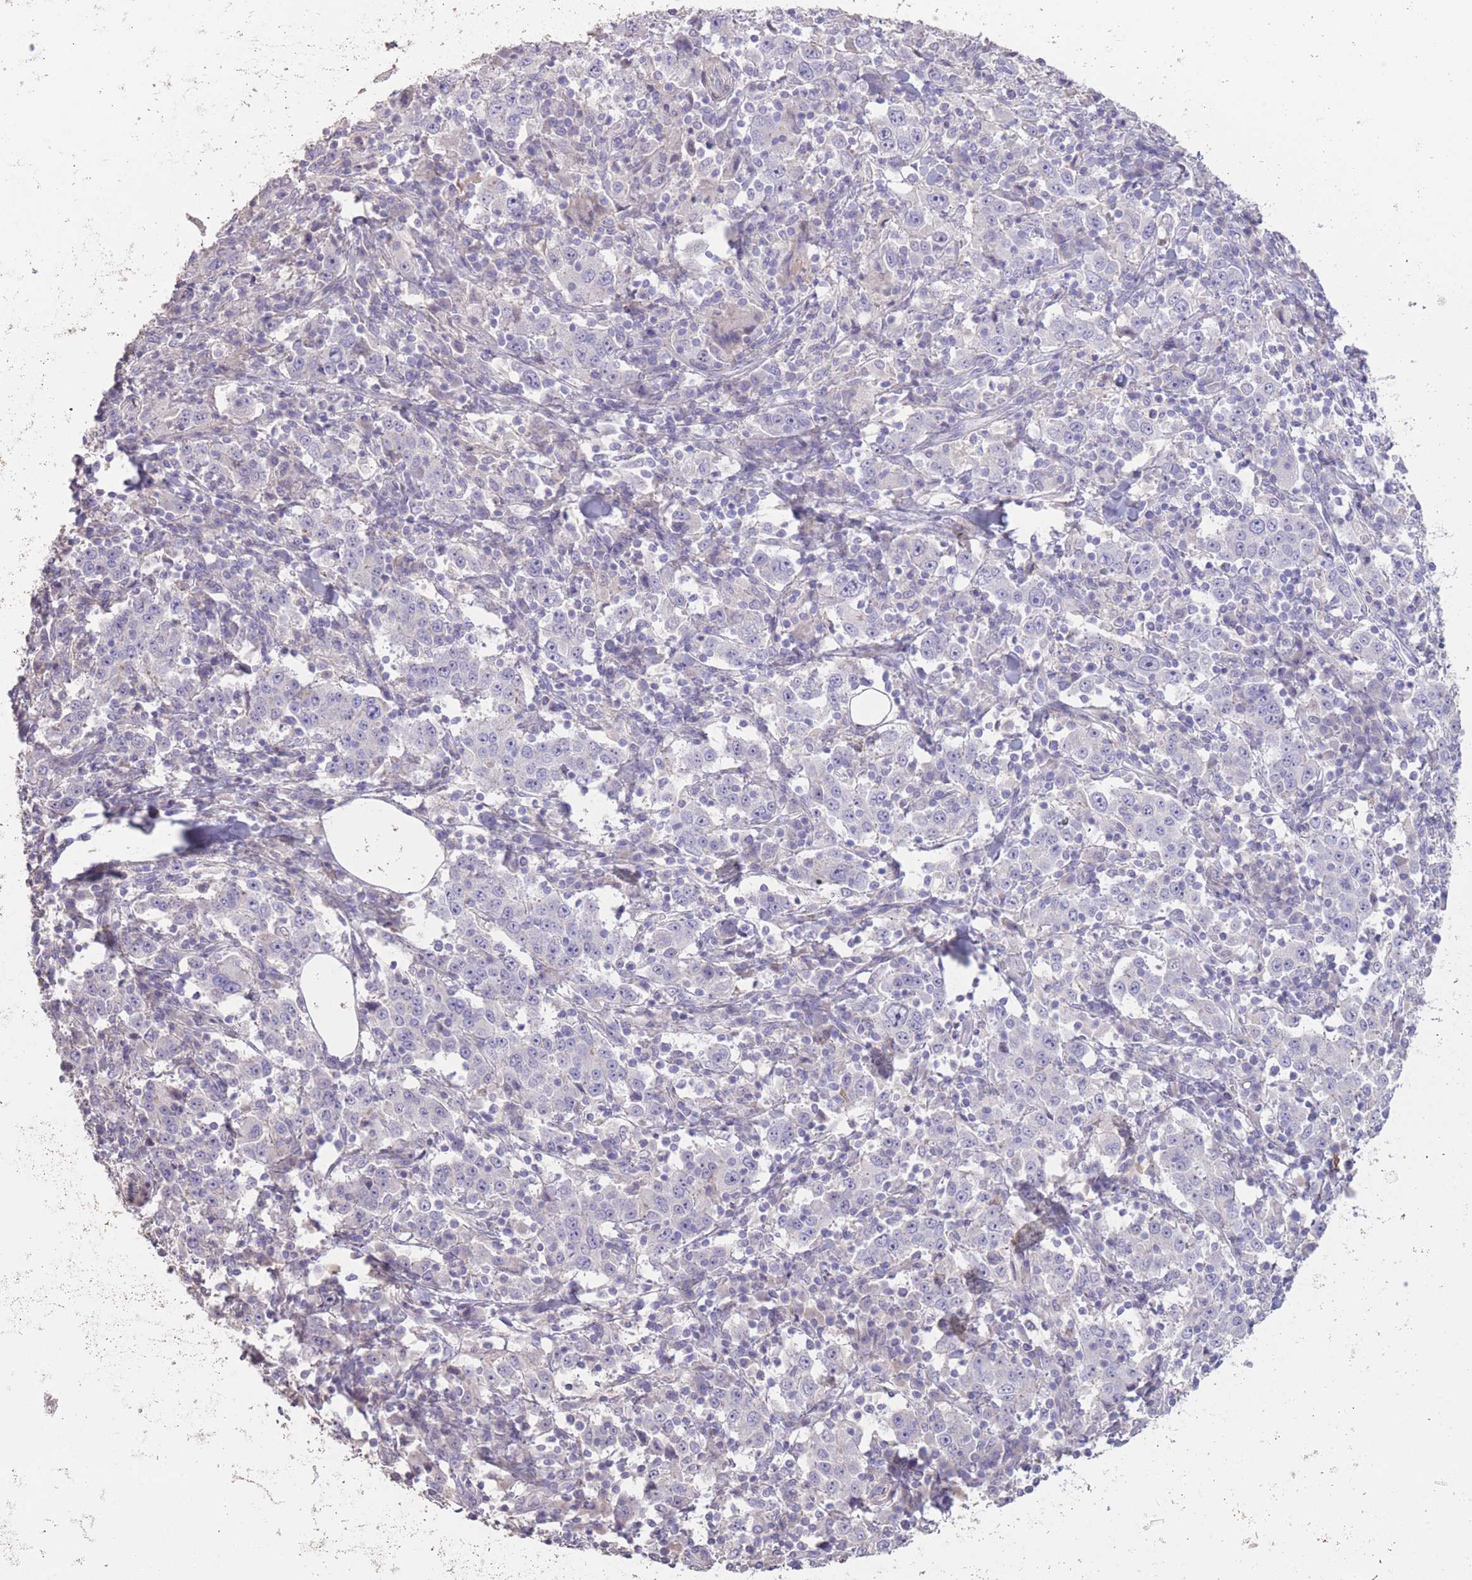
{"staining": {"intensity": "negative", "quantity": "none", "location": "none"}, "tissue": "stomach cancer", "cell_type": "Tumor cells", "image_type": "cancer", "snomed": [{"axis": "morphology", "description": "Normal tissue, NOS"}, {"axis": "morphology", "description": "Adenocarcinoma, NOS"}, {"axis": "topography", "description": "Stomach, upper"}, {"axis": "topography", "description": "Stomach"}], "caption": "DAB (3,3'-diaminobenzidine) immunohistochemical staining of human stomach cancer (adenocarcinoma) exhibits no significant positivity in tumor cells.", "gene": "RSPH10B", "patient": {"sex": "male", "age": 59}}